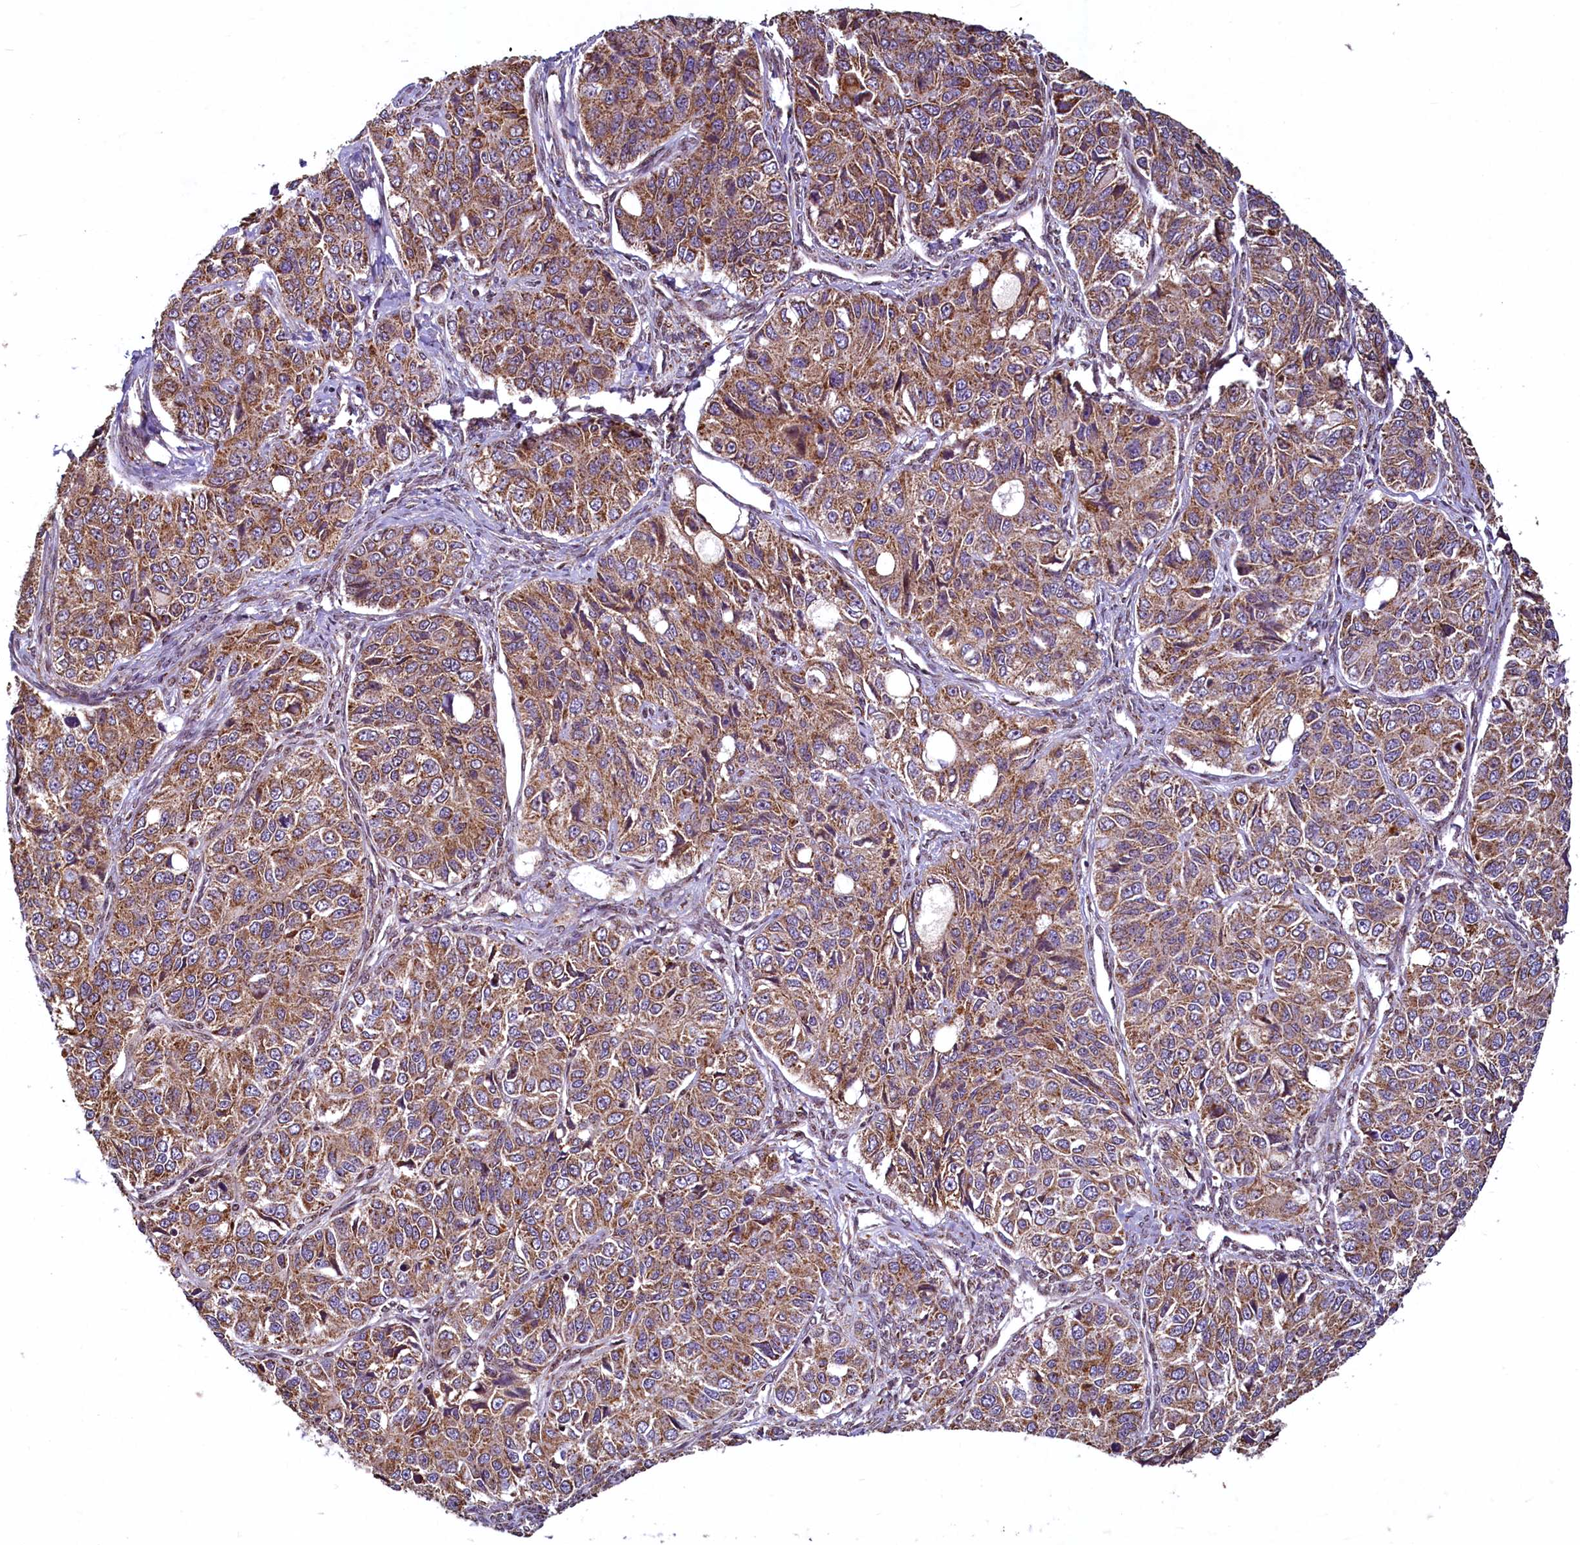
{"staining": {"intensity": "moderate", "quantity": ">75%", "location": "cytoplasmic/membranous"}, "tissue": "ovarian cancer", "cell_type": "Tumor cells", "image_type": "cancer", "snomed": [{"axis": "morphology", "description": "Carcinoma, endometroid"}, {"axis": "topography", "description": "Ovary"}], "caption": "The image reveals staining of ovarian cancer, revealing moderate cytoplasmic/membranous protein expression (brown color) within tumor cells.", "gene": "ZNF577", "patient": {"sex": "female", "age": 51}}